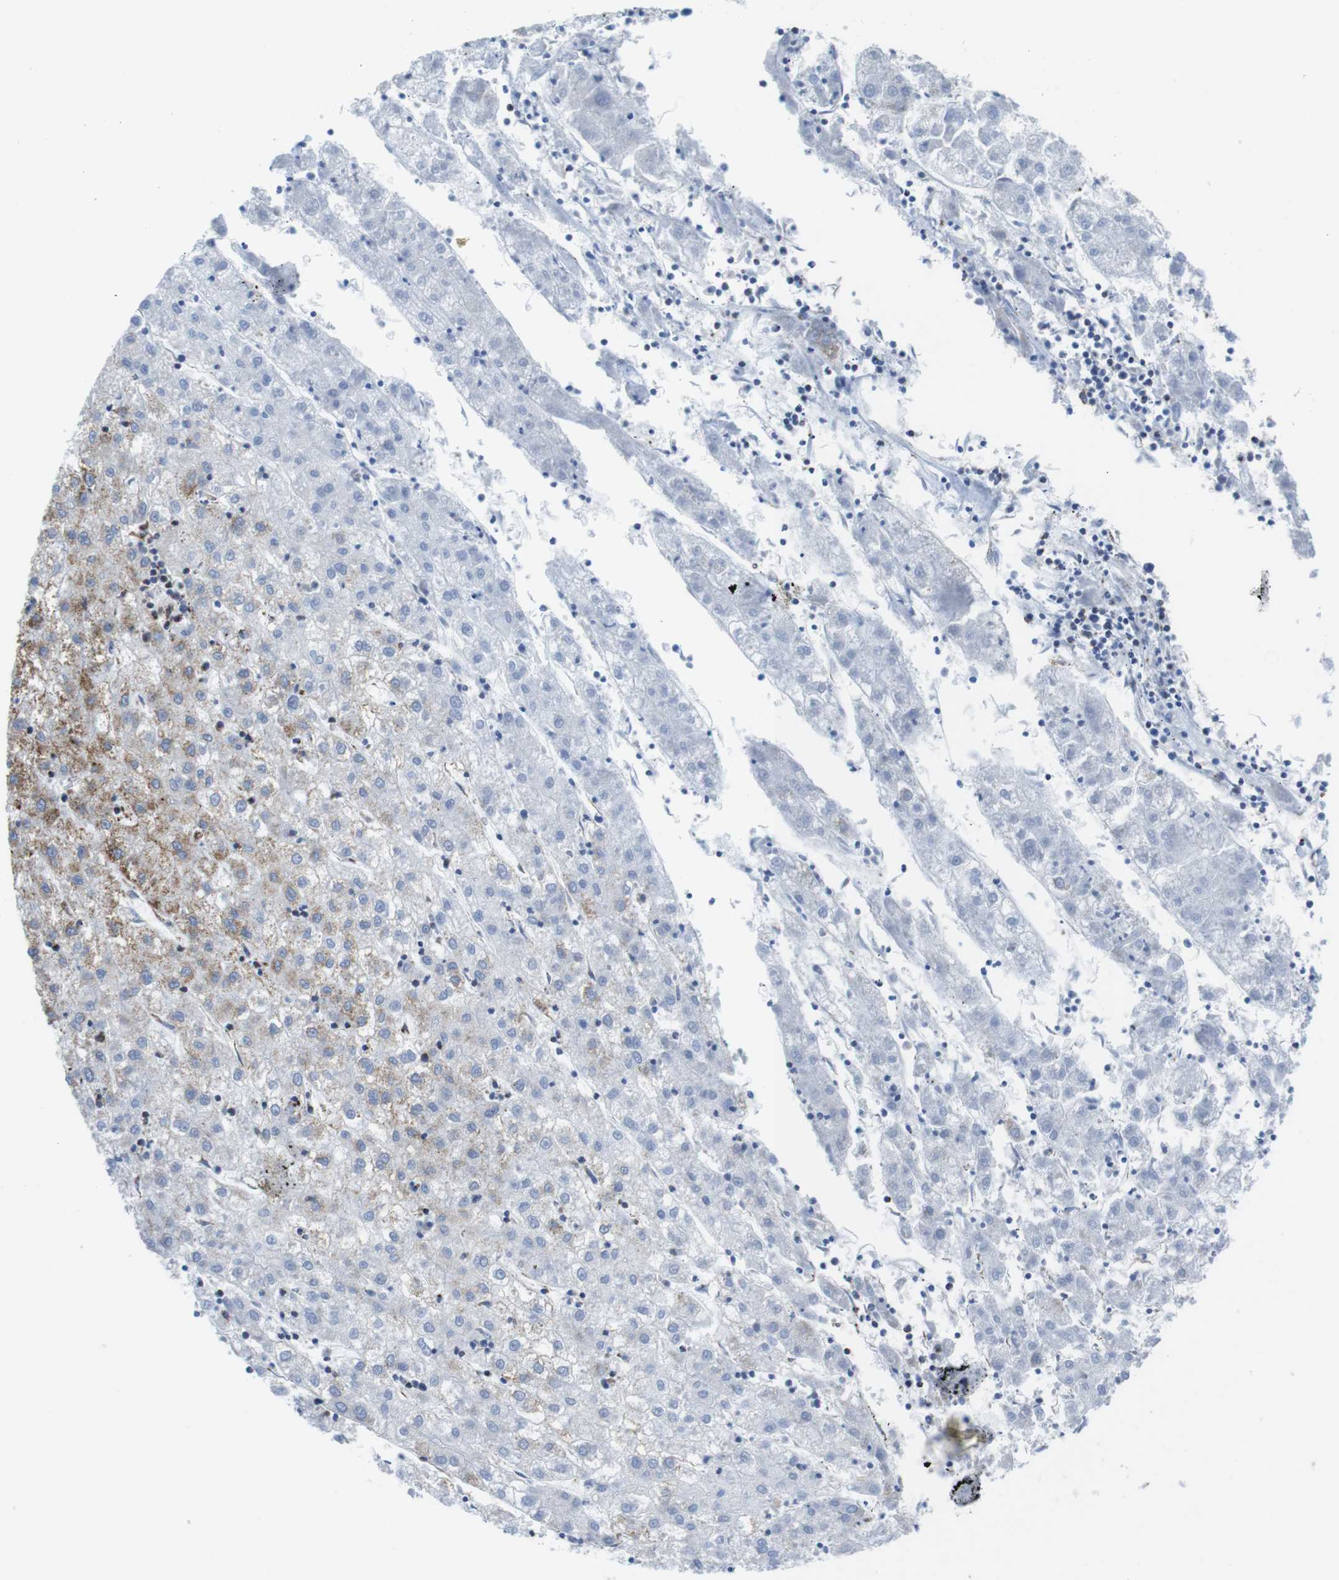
{"staining": {"intensity": "moderate", "quantity": "<25%", "location": "cytoplasmic/membranous"}, "tissue": "liver cancer", "cell_type": "Tumor cells", "image_type": "cancer", "snomed": [{"axis": "morphology", "description": "Carcinoma, Hepatocellular, NOS"}, {"axis": "topography", "description": "Liver"}], "caption": "There is low levels of moderate cytoplasmic/membranous staining in tumor cells of hepatocellular carcinoma (liver), as demonstrated by immunohistochemical staining (brown color).", "gene": "ATP5PO", "patient": {"sex": "male", "age": 72}}